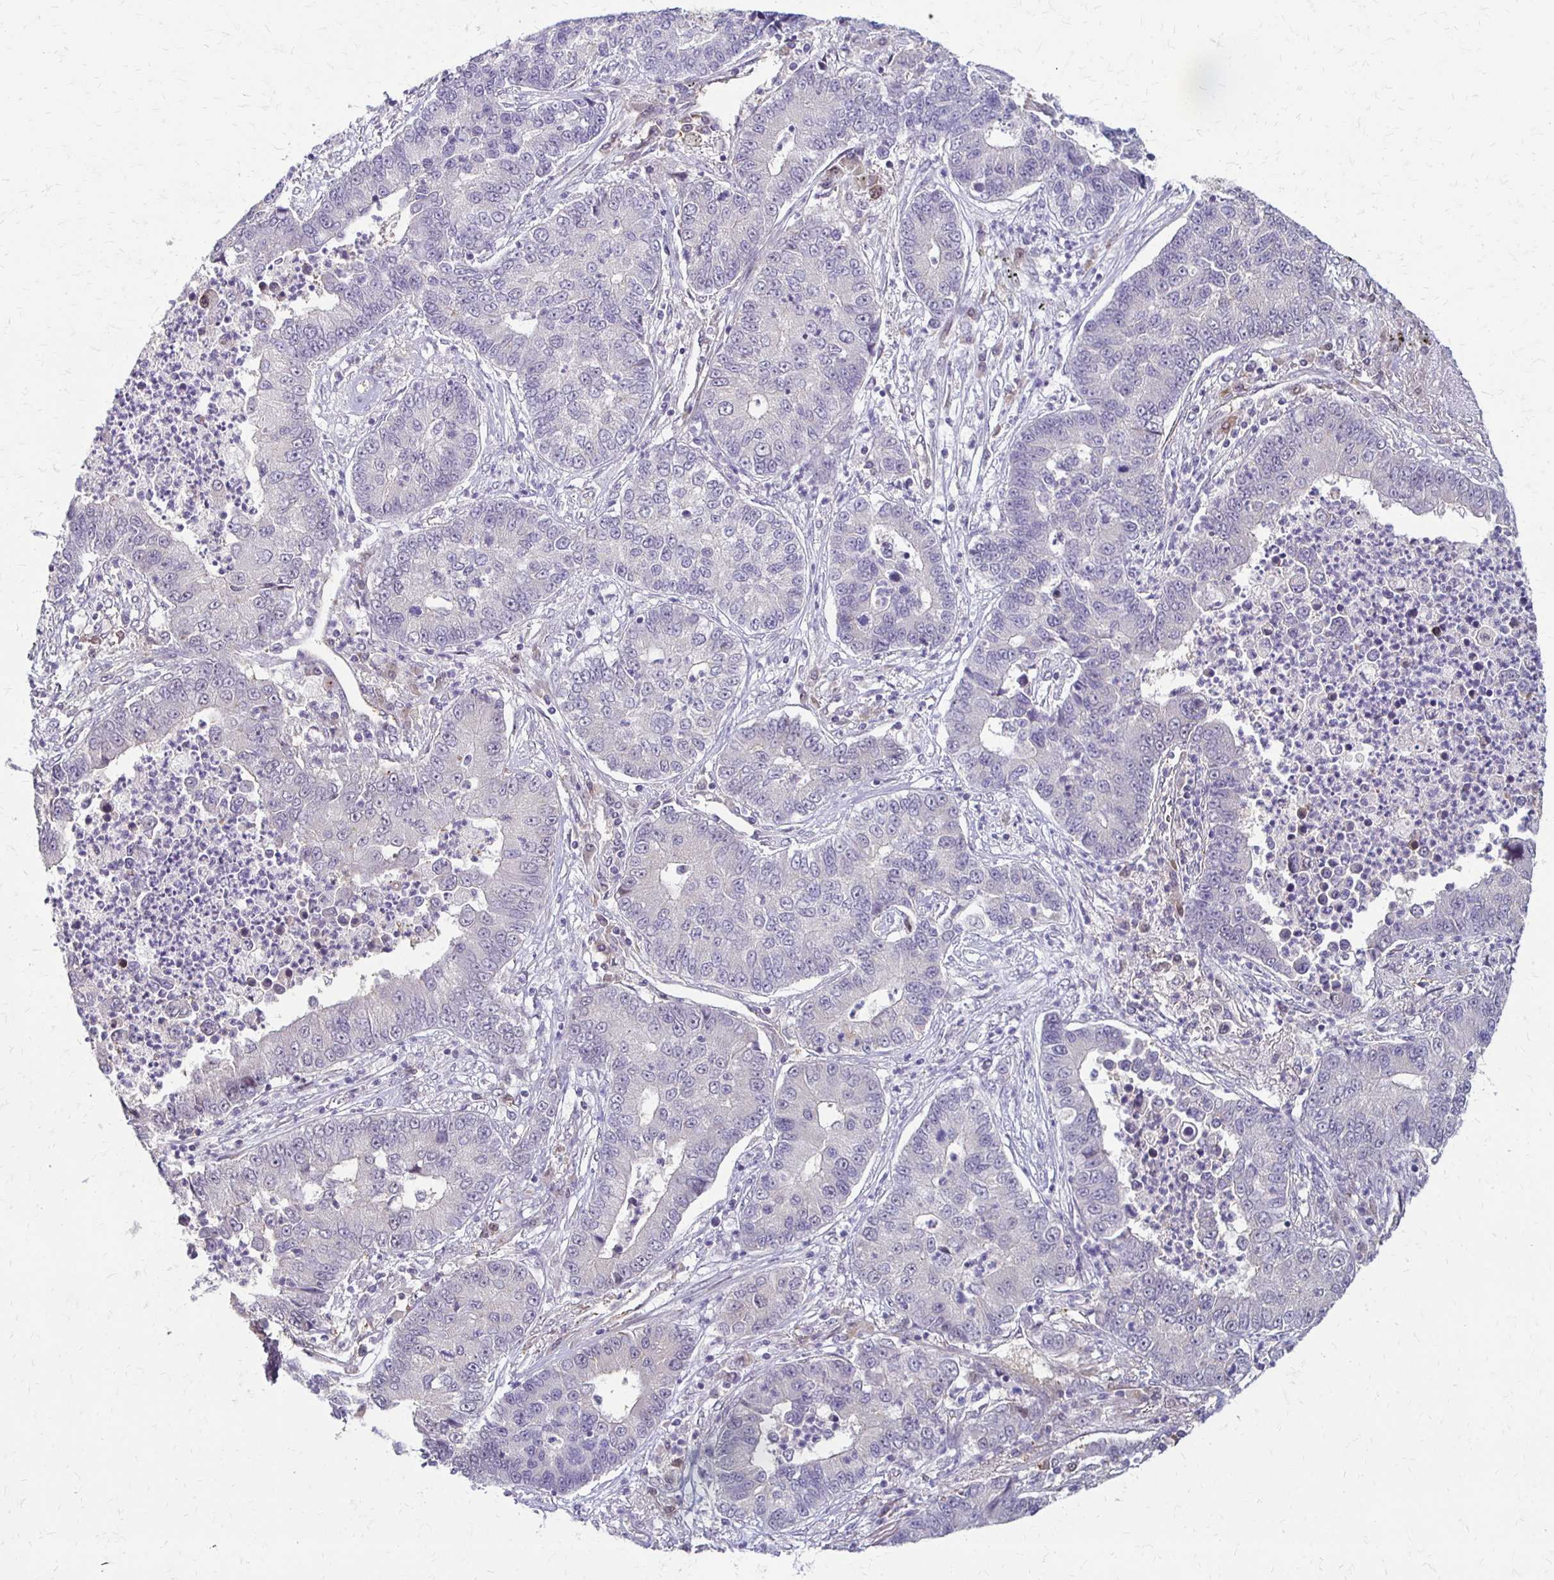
{"staining": {"intensity": "negative", "quantity": "none", "location": "none"}, "tissue": "lung cancer", "cell_type": "Tumor cells", "image_type": "cancer", "snomed": [{"axis": "morphology", "description": "Adenocarcinoma, NOS"}, {"axis": "topography", "description": "Lung"}], "caption": "A micrograph of adenocarcinoma (lung) stained for a protein exhibits no brown staining in tumor cells.", "gene": "CFL2", "patient": {"sex": "female", "age": 57}}